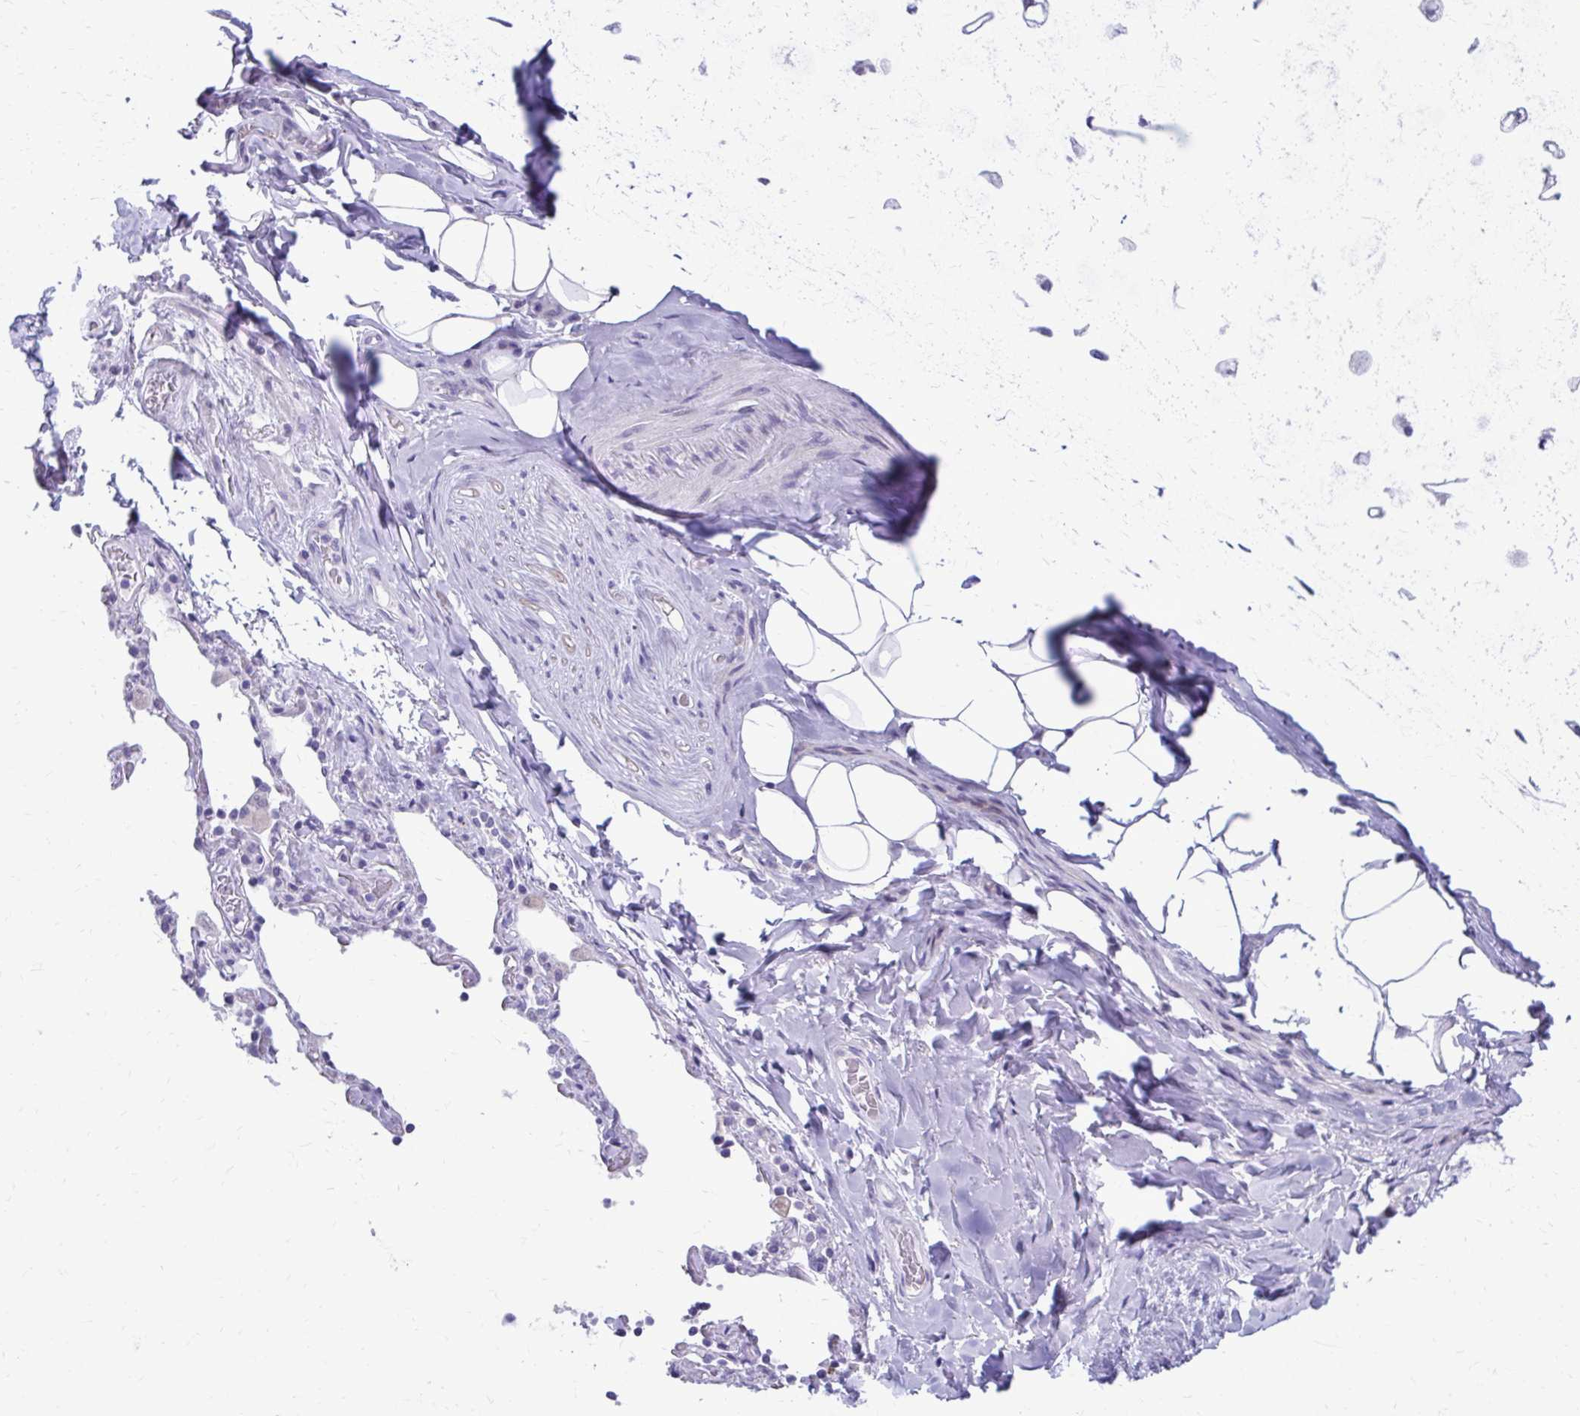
{"staining": {"intensity": "negative", "quantity": "none", "location": "none"}, "tissue": "adipose tissue", "cell_type": "Adipocytes", "image_type": "normal", "snomed": [{"axis": "morphology", "description": "Normal tissue, NOS"}, {"axis": "topography", "description": "Cartilage tissue"}, {"axis": "topography", "description": "Bronchus"}], "caption": "DAB immunohistochemical staining of normal human adipose tissue exhibits no significant expression in adipocytes.", "gene": "LCN15", "patient": {"sex": "male", "age": 64}}